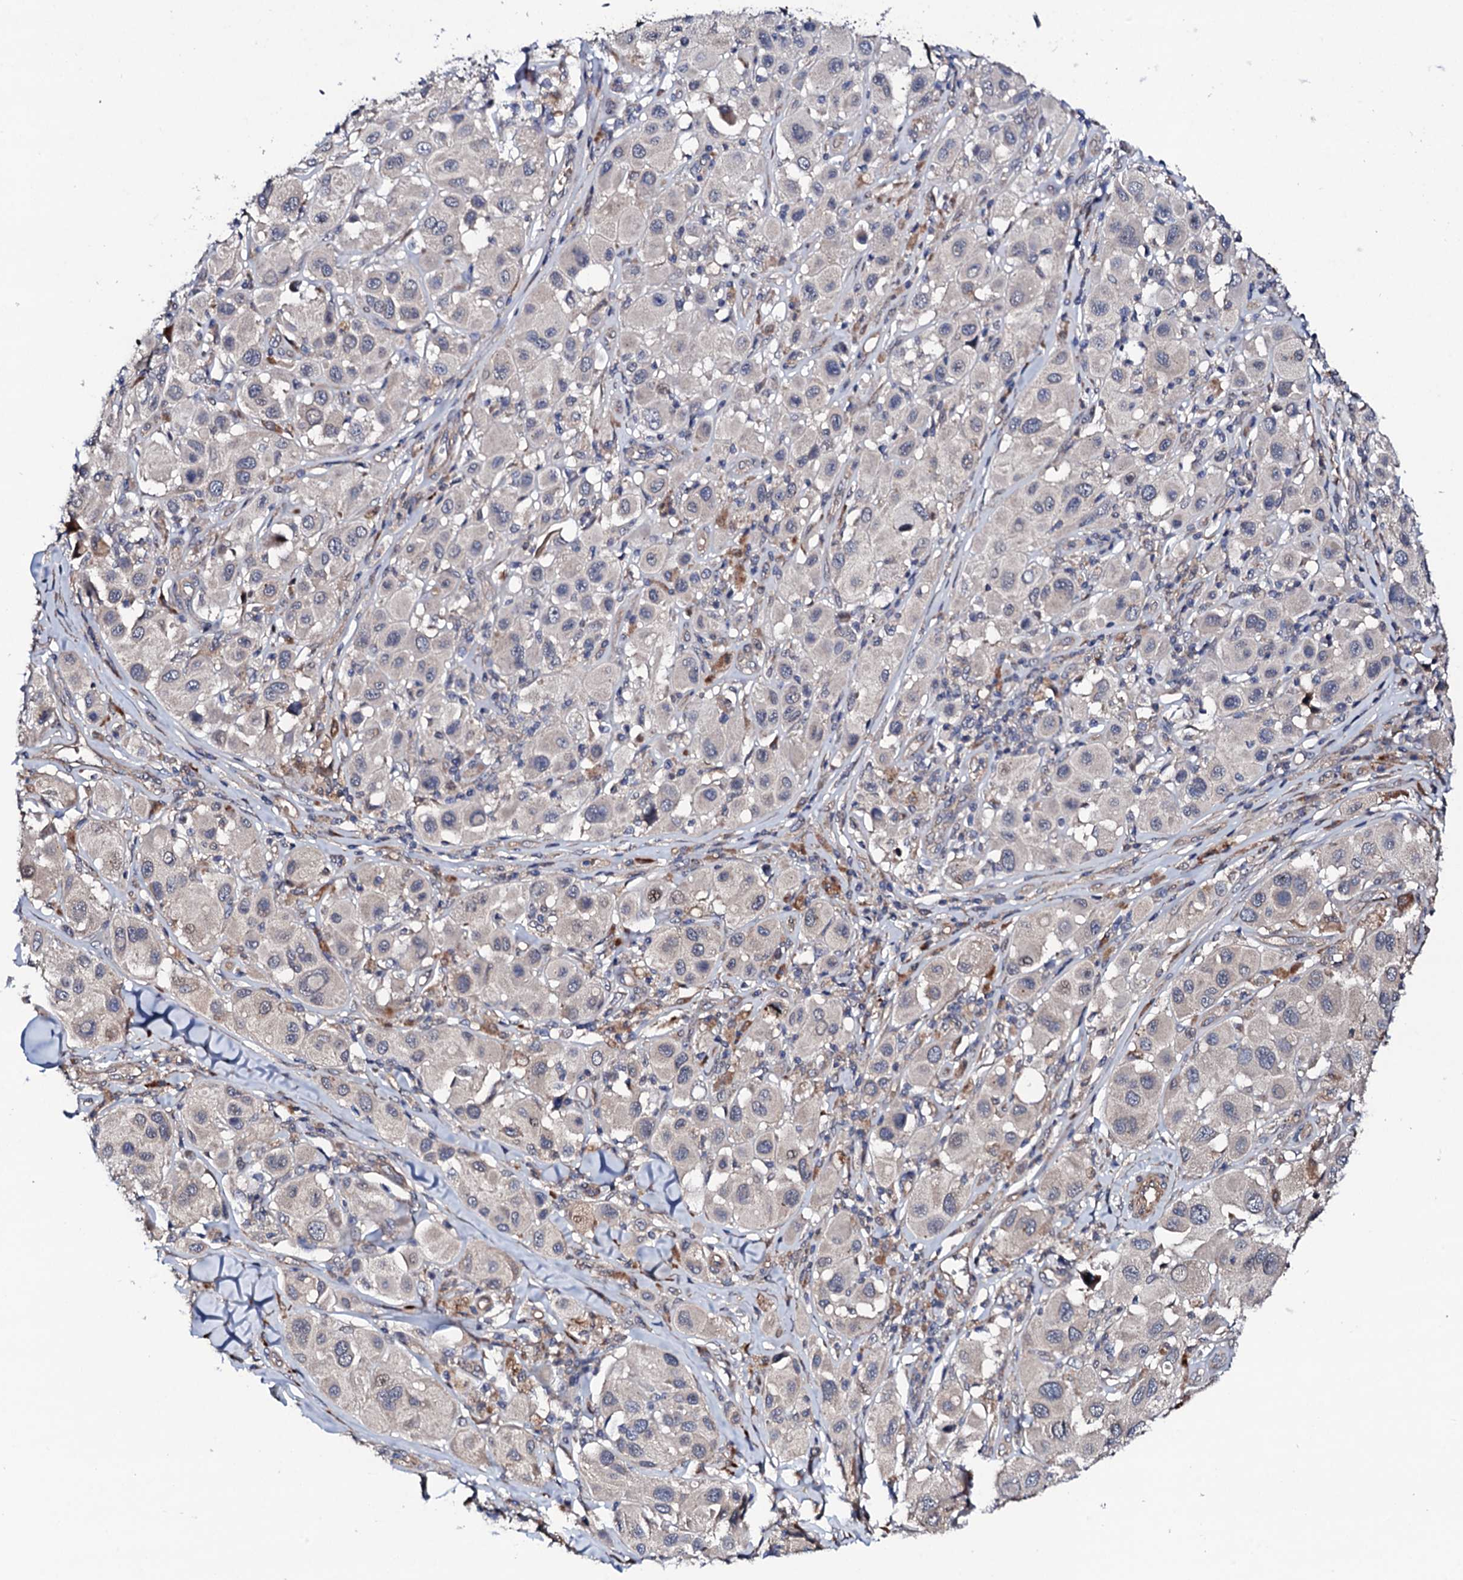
{"staining": {"intensity": "negative", "quantity": "none", "location": "none"}, "tissue": "melanoma", "cell_type": "Tumor cells", "image_type": "cancer", "snomed": [{"axis": "morphology", "description": "Malignant melanoma, Metastatic site"}, {"axis": "topography", "description": "Skin"}], "caption": "IHC micrograph of malignant melanoma (metastatic site) stained for a protein (brown), which displays no positivity in tumor cells.", "gene": "CIAO2A", "patient": {"sex": "male", "age": 41}}